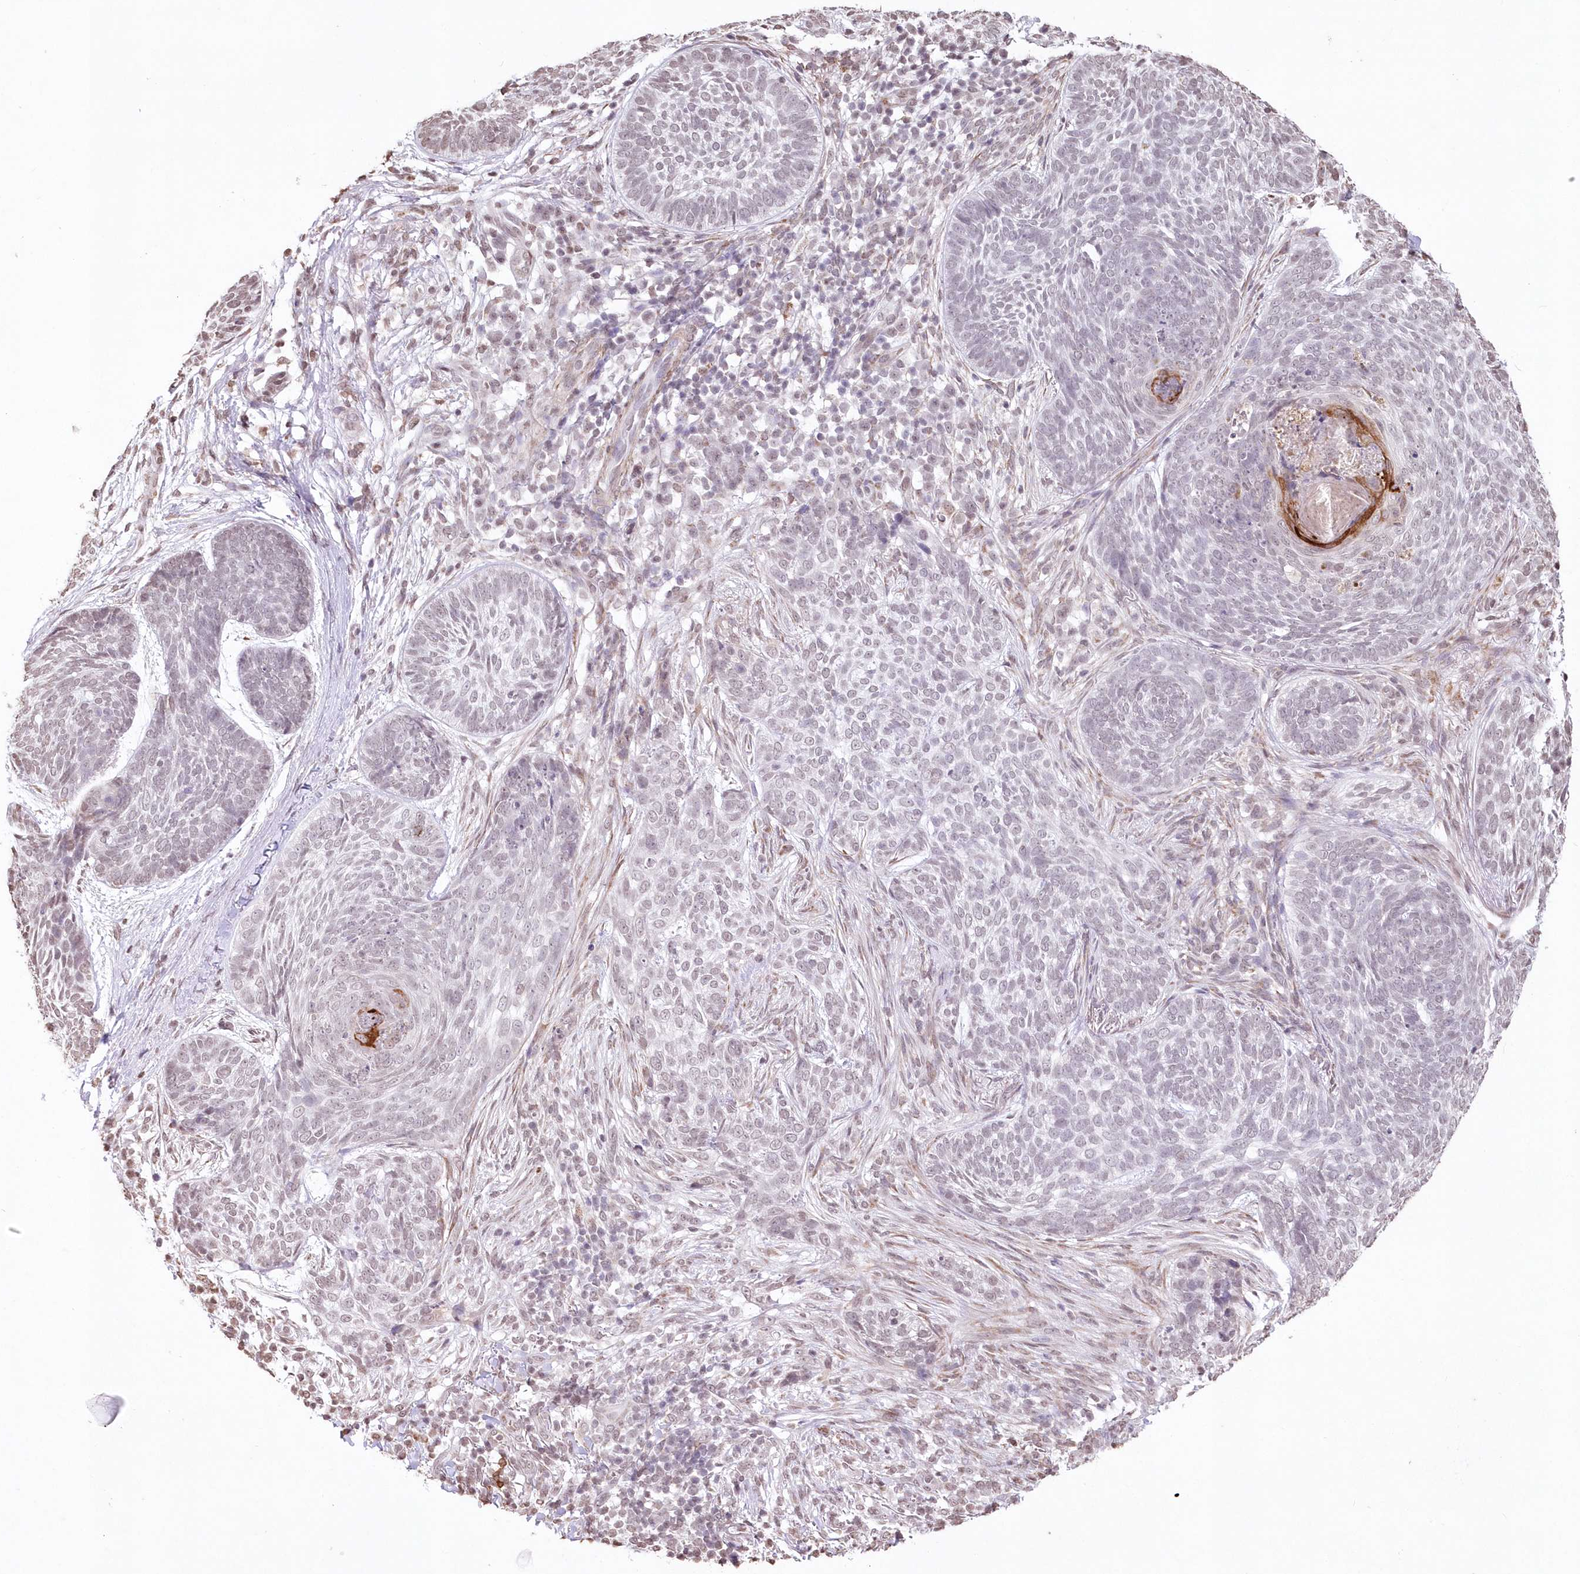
{"staining": {"intensity": "negative", "quantity": "none", "location": "none"}, "tissue": "skin cancer", "cell_type": "Tumor cells", "image_type": "cancer", "snomed": [{"axis": "morphology", "description": "Basal cell carcinoma"}, {"axis": "topography", "description": "Skin"}], "caption": "This is a histopathology image of immunohistochemistry (IHC) staining of skin basal cell carcinoma, which shows no expression in tumor cells.", "gene": "RBM27", "patient": {"sex": "female", "age": 64}}